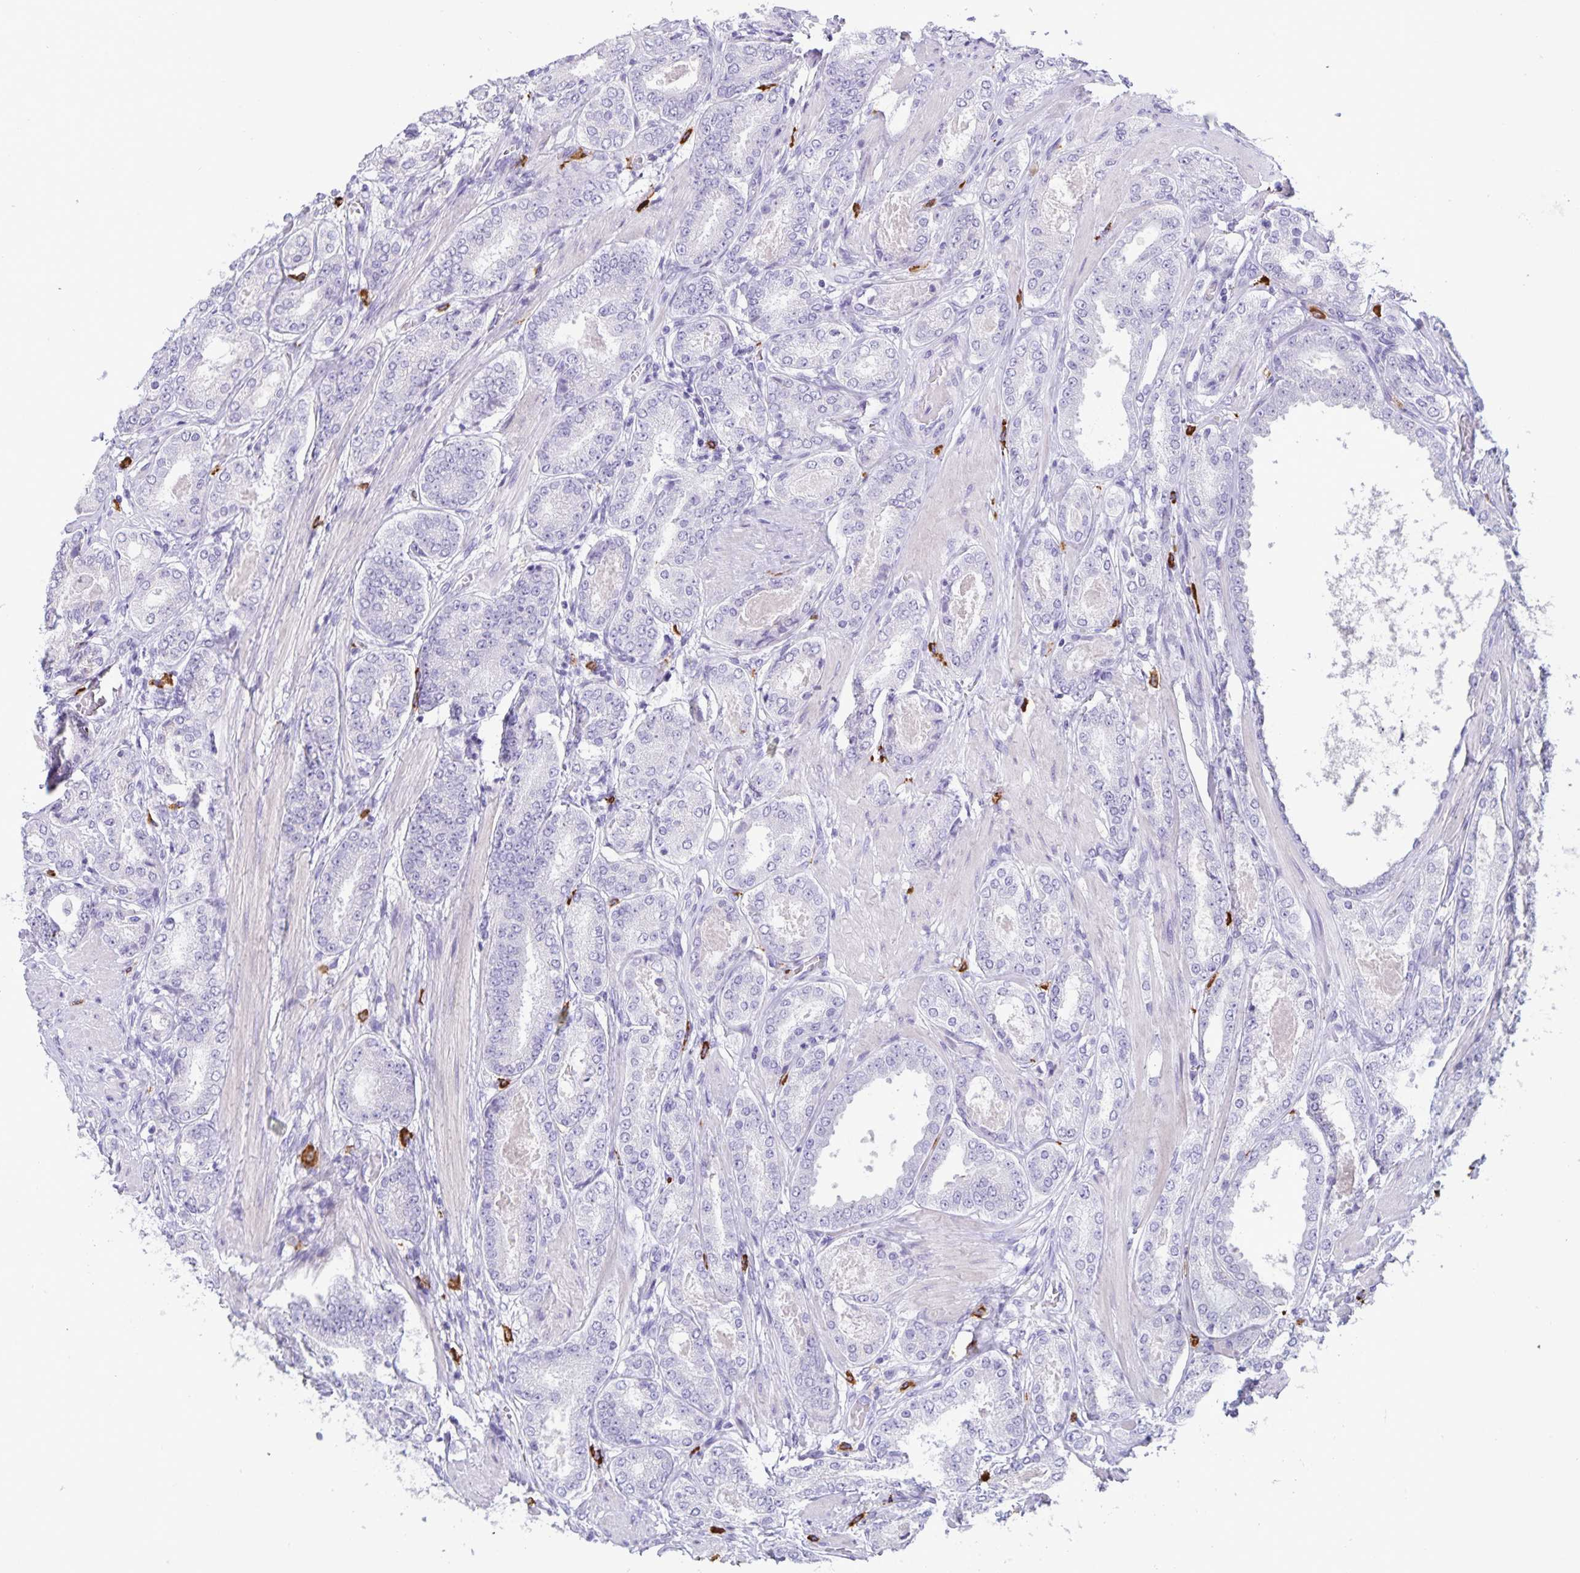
{"staining": {"intensity": "negative", "quantity": "none", "location": "none"}, "tissue": "prostate cancer", "cell_type": "Tumor cells", "image_type": "cancer", "snomed": [{"axis": "morphology", "description": "Adenocarcinoma, High grade"}, {"axis": "topography", "description": "Prostate"}], "caption": "There is no significant positivity in tumor cells of prostate cancer.", "gene": "IBTK", "patient": {"sex": "male", "age": 63}}